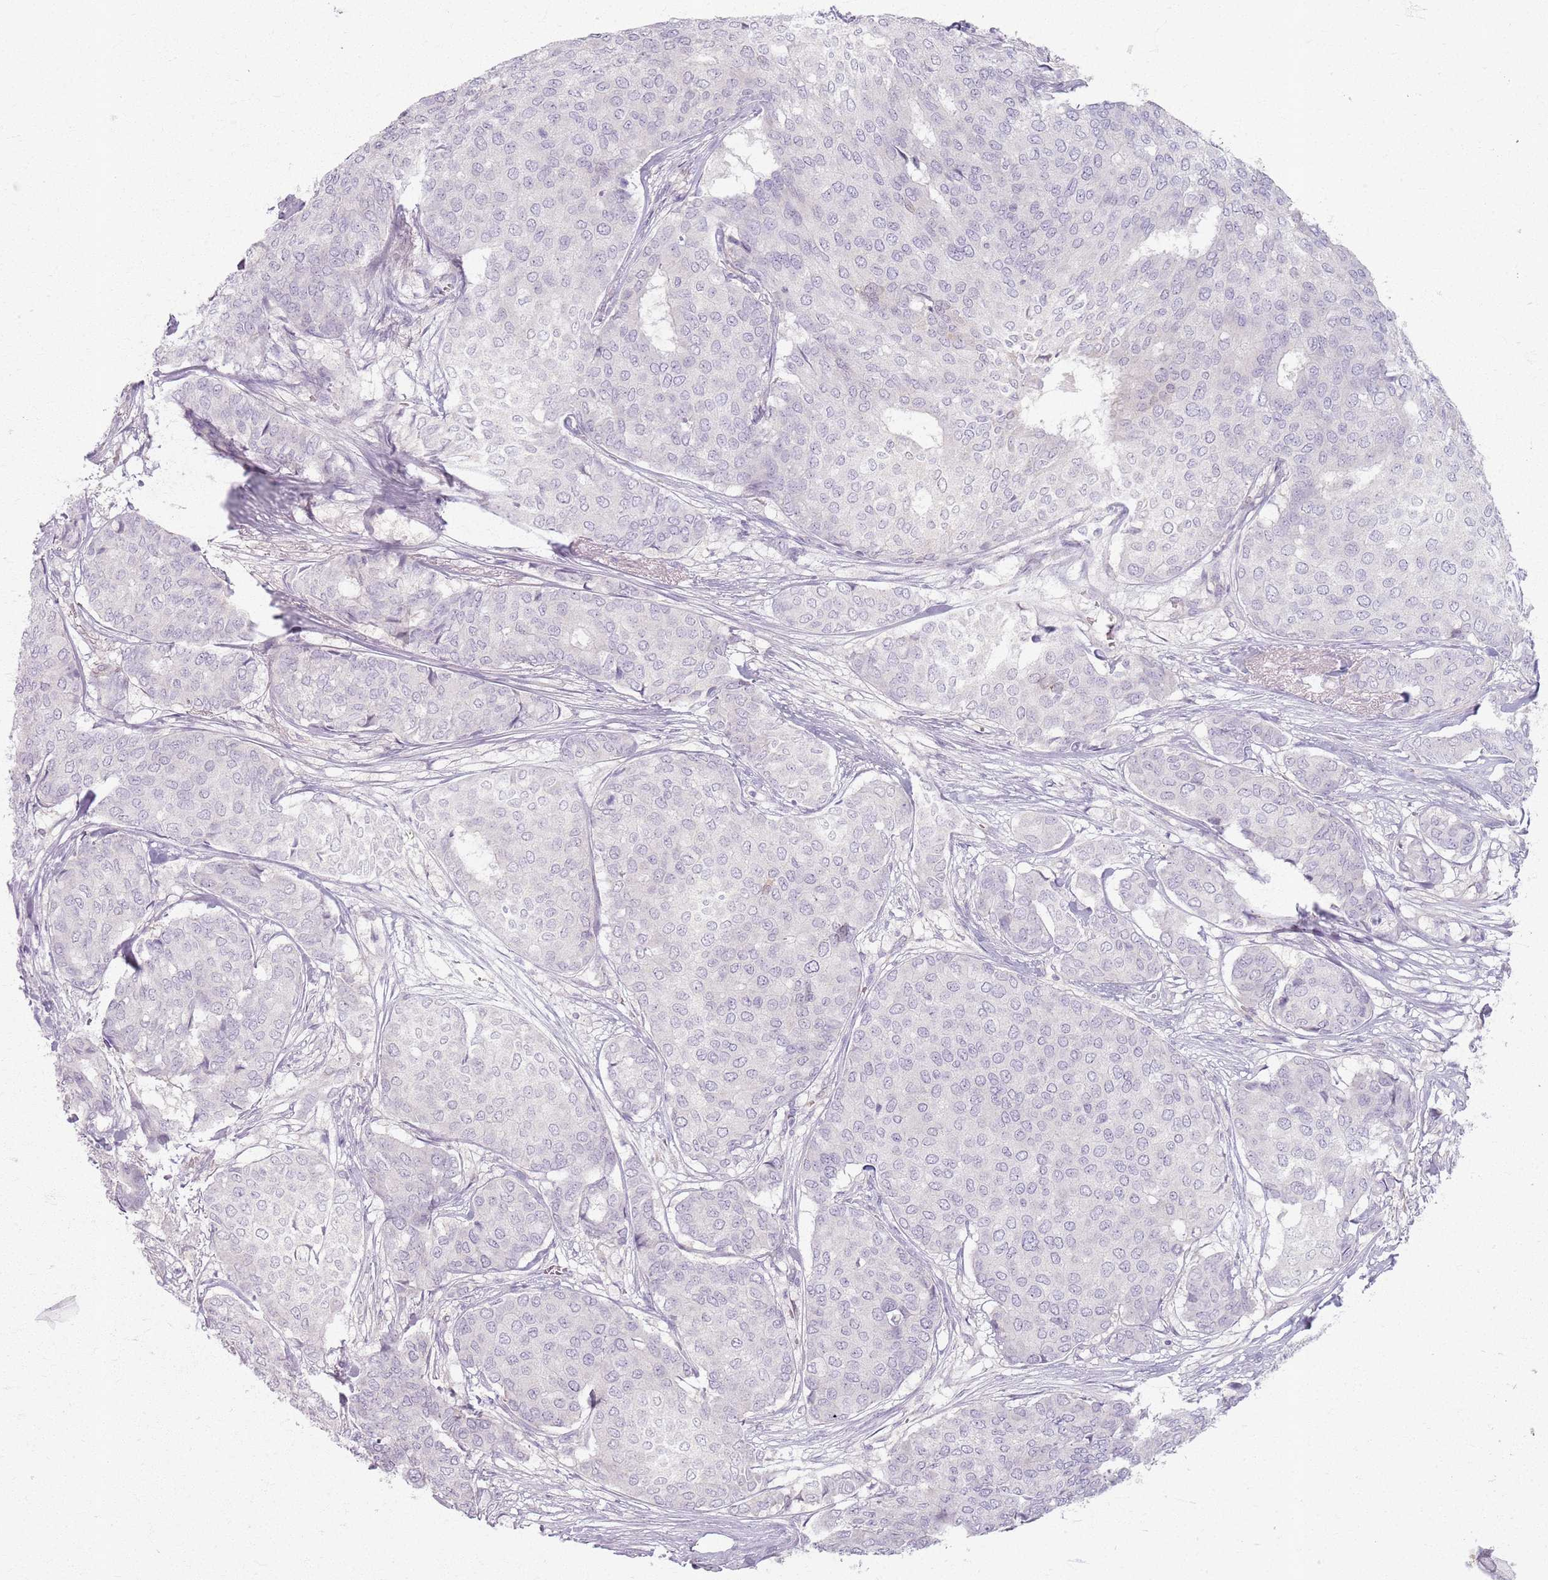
{"staining": {"intensity": "negative", "quantity": "none", "location": "none"}, "tissue": "breast cancer", "cell_type": "Tumor cells", "image_type": "cancer", "snomed": [{"axis": "morphology", "description": "Duct carcinoma"}, {"axis": "topography", "description": "Breast"}], "caption": "Breast intraductal carcinoma was stained to show a protein in brown. There is no significant expression in tumor cells.", "gene": "CRIPT", "patient": {"sex": "female", "age": 75}}